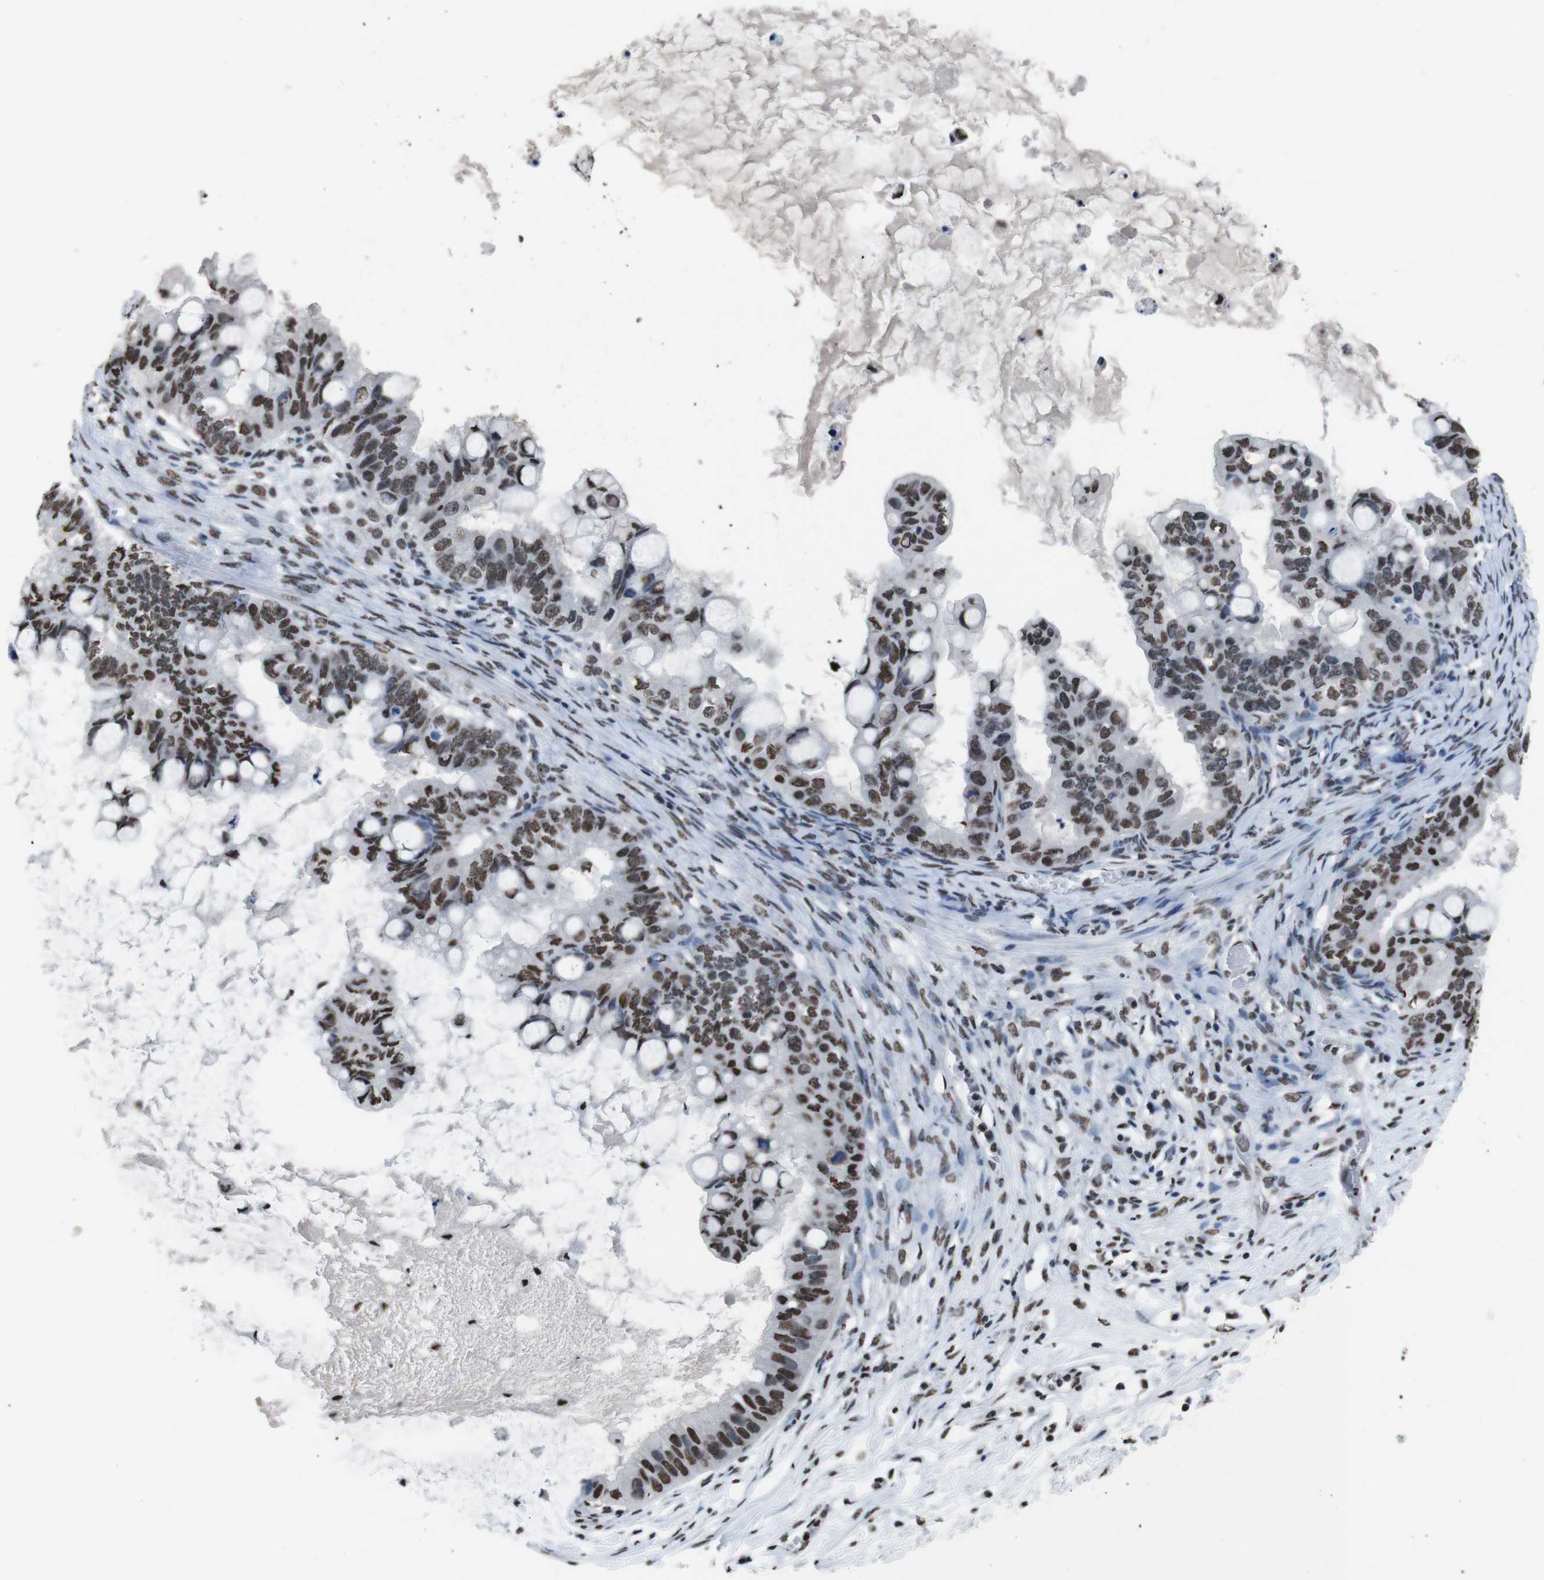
{"staining": {"intensity": "moderate", "quantity": ">75%", "location": "nuclear"}, "tissue": "ovarian cancer", "cell_type": "Tumor cells", "image_type": "cancer", "snomed": [{"axis": "morphology", "description": "Cystadenocarcinoma, mucinous, NOS"}, {"axis": "topography", "description": "Ovary"}], "caption": "IHC of ovarian cancer (mucinous cystadenocarcinoma) exhibits medium levels of moderate nuclear positivity in approximately >75% of tumor cells.", "gene": "PIP4P2", "patient": {"sex": "female", "age": 80}}